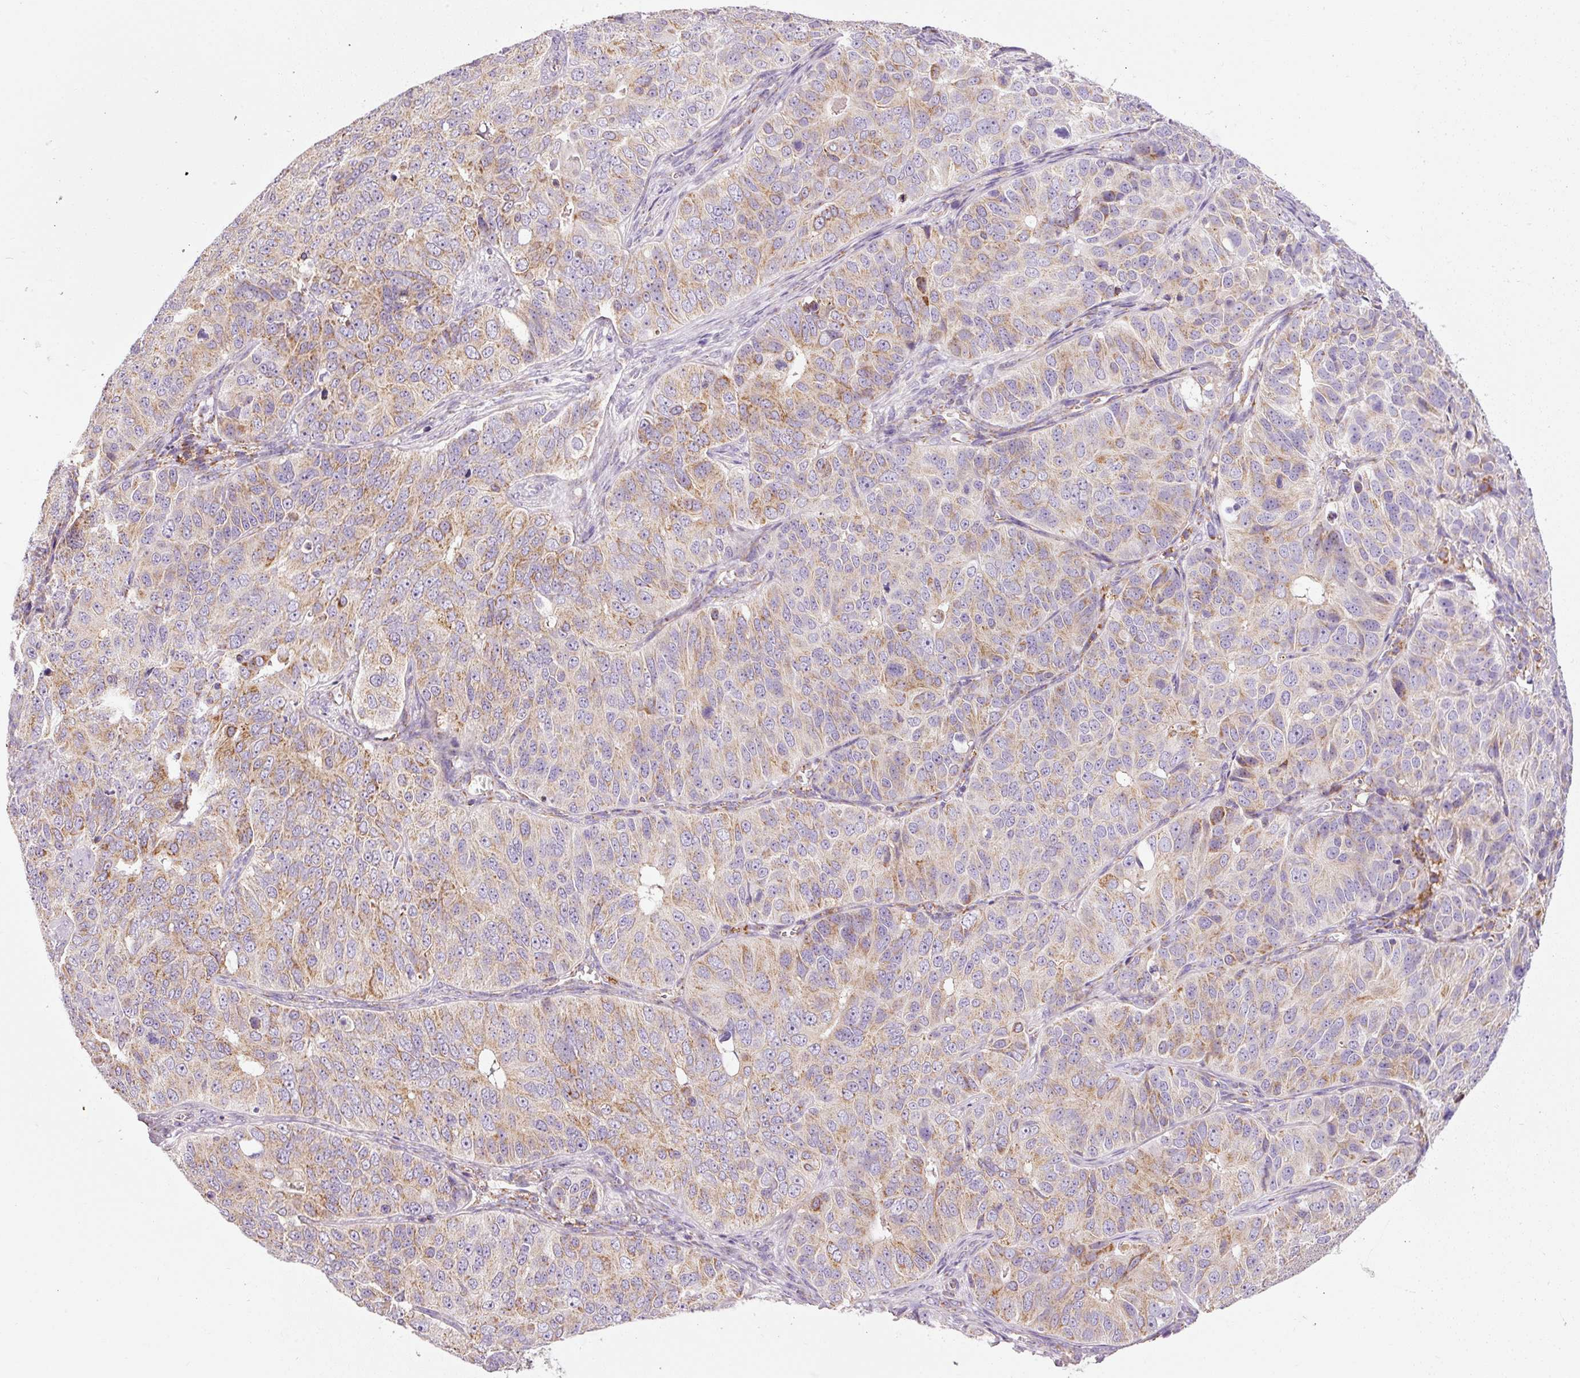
{"staining": {"intensity": "weak", "quantity": ">75%", "location": "cytoplasmic/membranous"}, "tissue": "ovarian cancer", "cell_type": "Tumor cells", "image_type": "cancer", "snomed": [{"axis": "morphology", "description": "Carcinoma, endometroid"}, {"axis": "topography", "description": "Ovary"}], "caption": "Immunohistochemical staining of ovarian cancer shows low levels of weak cytoplasmic/membranous protein positivity in about >75% of tumor cells.", "gene": "NDUFB4", "patient": {"sex": "female", "age": 51}}